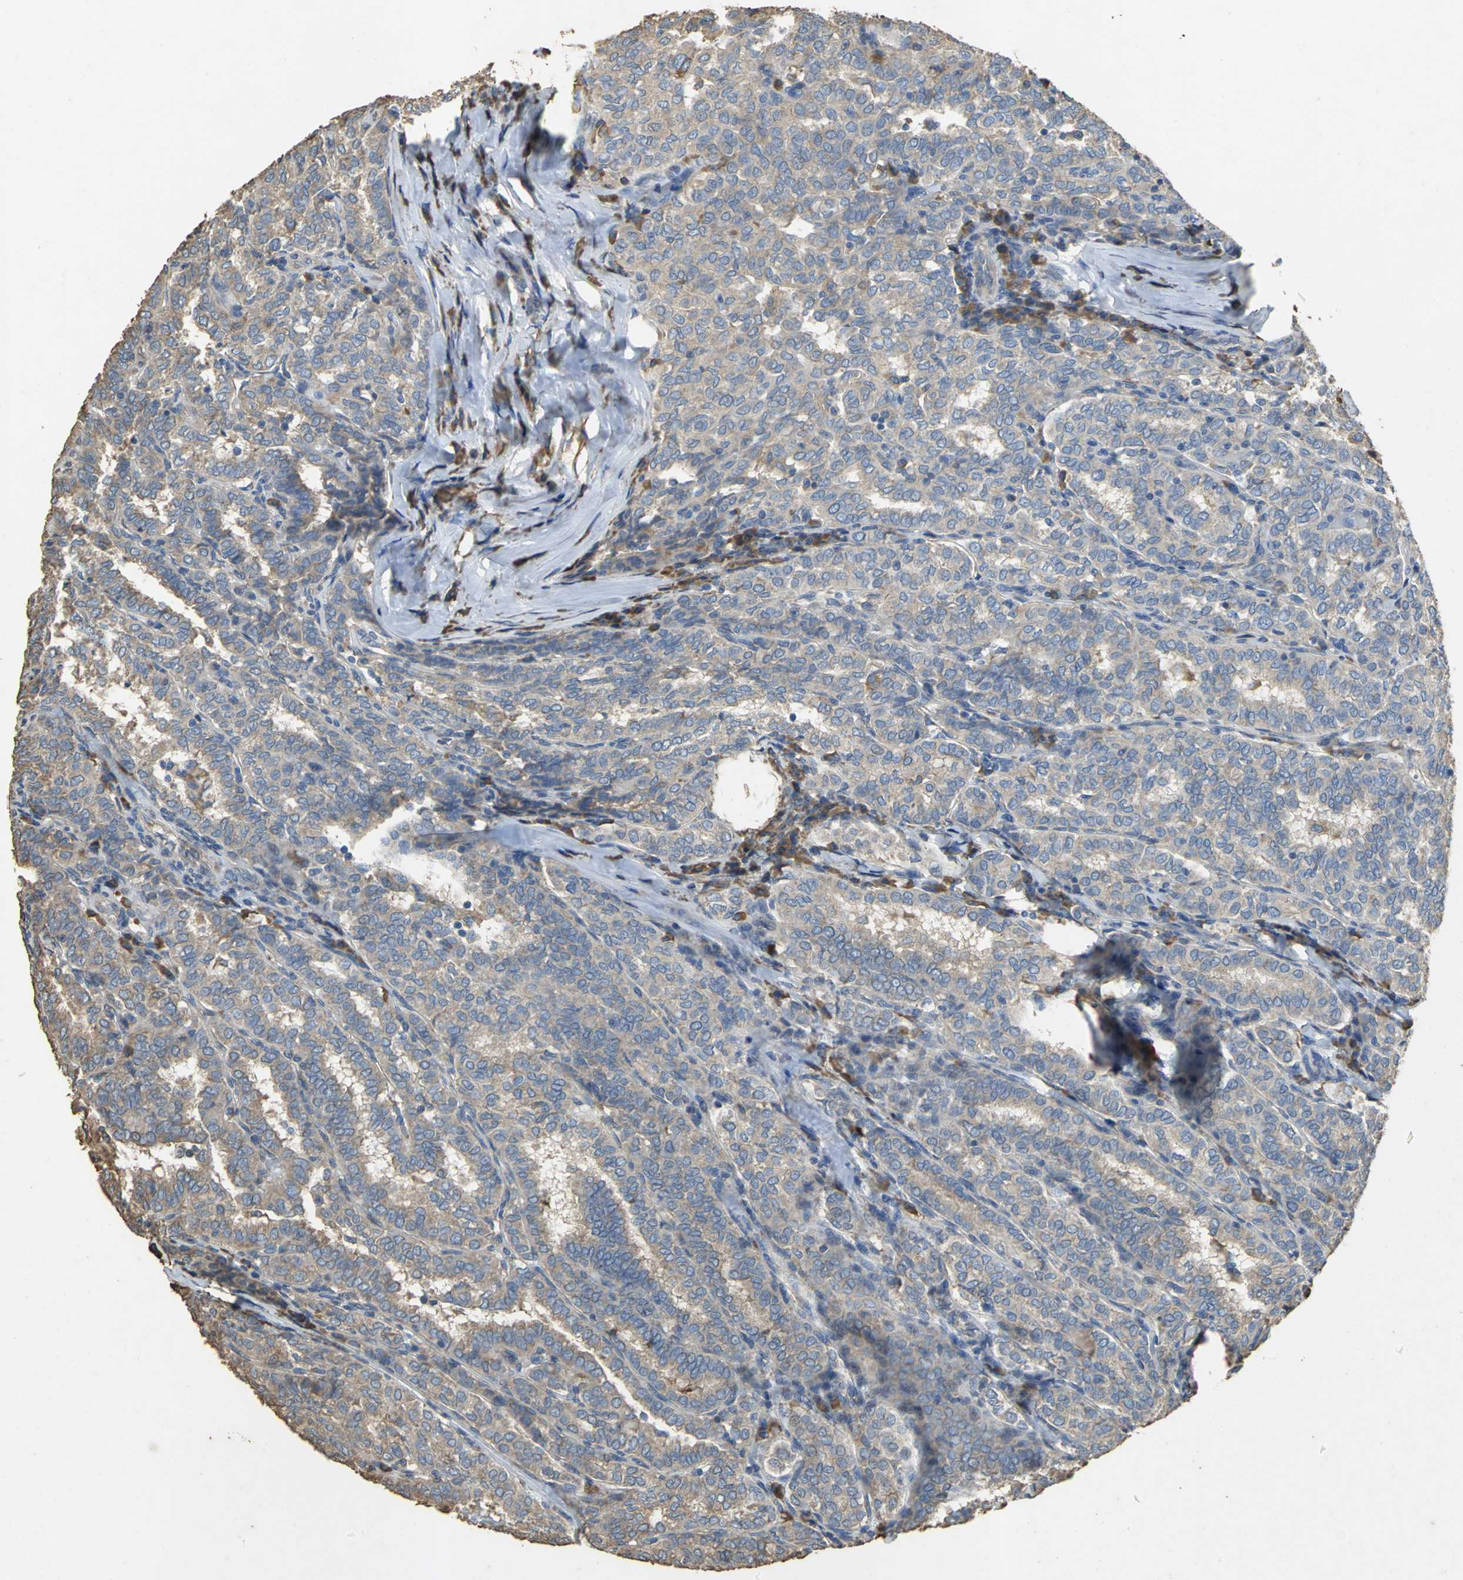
{"staining": {"intensity": "weak", "quantity": ">75%", "location": "cytoplasmic/membranous"}, "tissue": "thyroid cancer", "cell_type": "Tumor cells", "image_type": "cancer", "snomed": [{"axis": "morphology", "description": "Papillary adenocarcinoma, NOS"}, {"axis": "topography", "description": "Thyroid gland"}], "caption": "Thyroid cancer tissue shows weak cytoplasmic/membranous expression in approximately >75% of tumor cells, visualized by immunohistochemistry. The staining was performed using DAB (3,3'-diaminobenzidine), with brown indicating positive protein expression. Nuclei are stained blue with hematoxylin.", "gene": "ACSL4", "patient": {"sex": "female", "age": 30}}